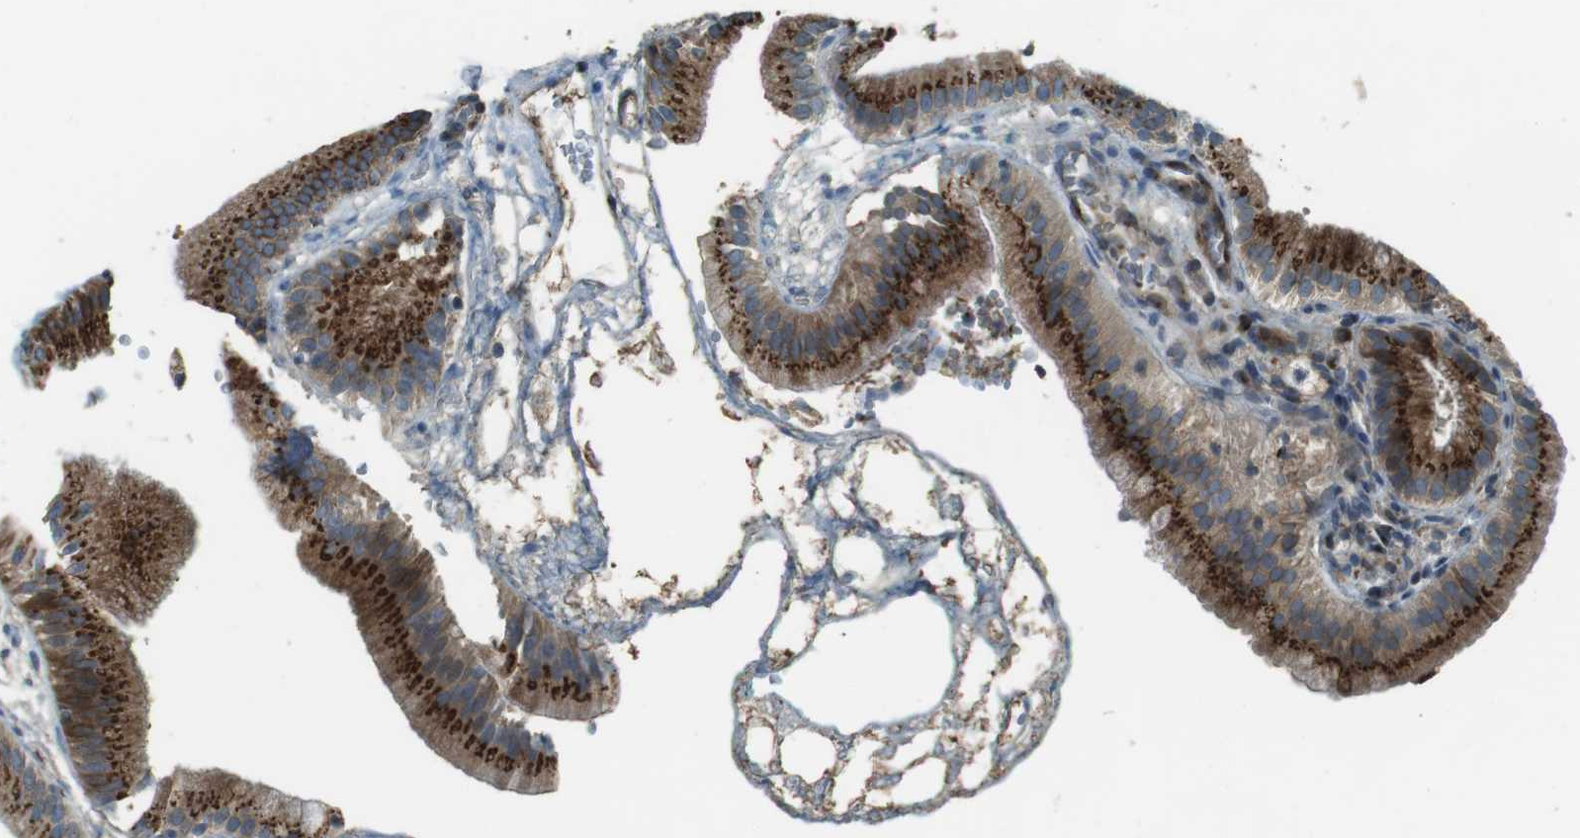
{"staining": {"intensity": "strong", "quantity": ">75%", "location": "cytoplasmic/membranous"}, "tissue": "gallbladder", "cell_type": "Glandular cells", "image_type": "normal", "snomed": [{"axis": "morphology", "description": "Normal tissue, NOS"}, {"axis": "topography", "description": "Gallbladder"}], "caption": "Immunohistochemistry (DAB) staining of unremarkable gallbladder reveals strong cytoplasmic/membranous protein staining in about >75% of glandular cells.", "gene": "TMEM115", "patient": {"sex": "male", "age": 55}}